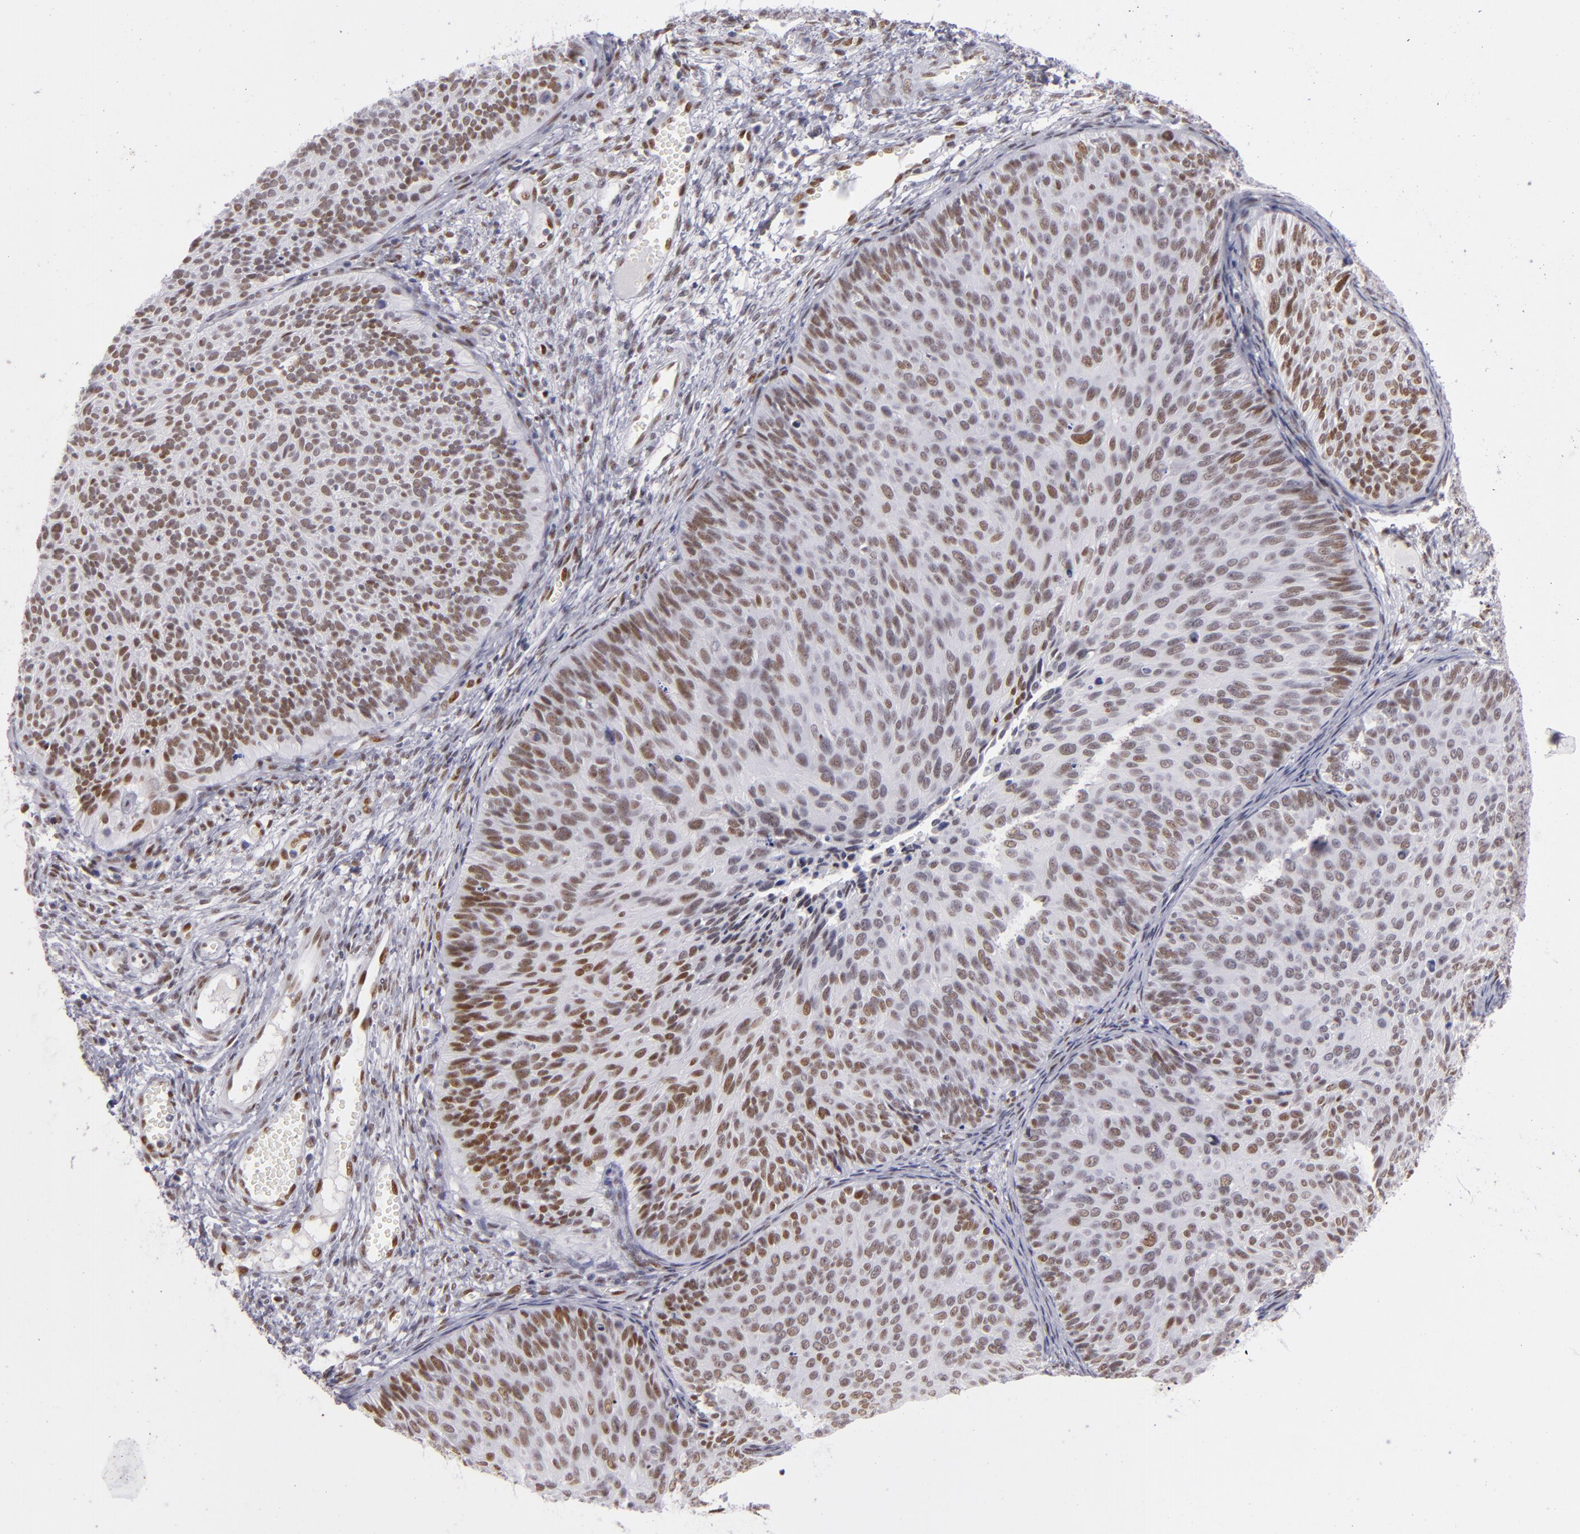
{"staining": {"intensity": "moderate", "quantity": "25%-75%", "location": "nuclear"}, "tissue": "cervical cancer", "cell_type": "Tumor cells", "image_type": "cancer", "snomed": [{"axis": "morphology", "description": "Squamous cell carcinoma, NOS"}, {"axis": "topography", "description": "Cervix"}], "caption": "Immunohistochemical staining of cervical cancer demonstrates moderate nuclear protein expression in about 25%-75% of tumor cells.", "gene": "TOP3A", "patient": {"sex": "female", "age": 36}}